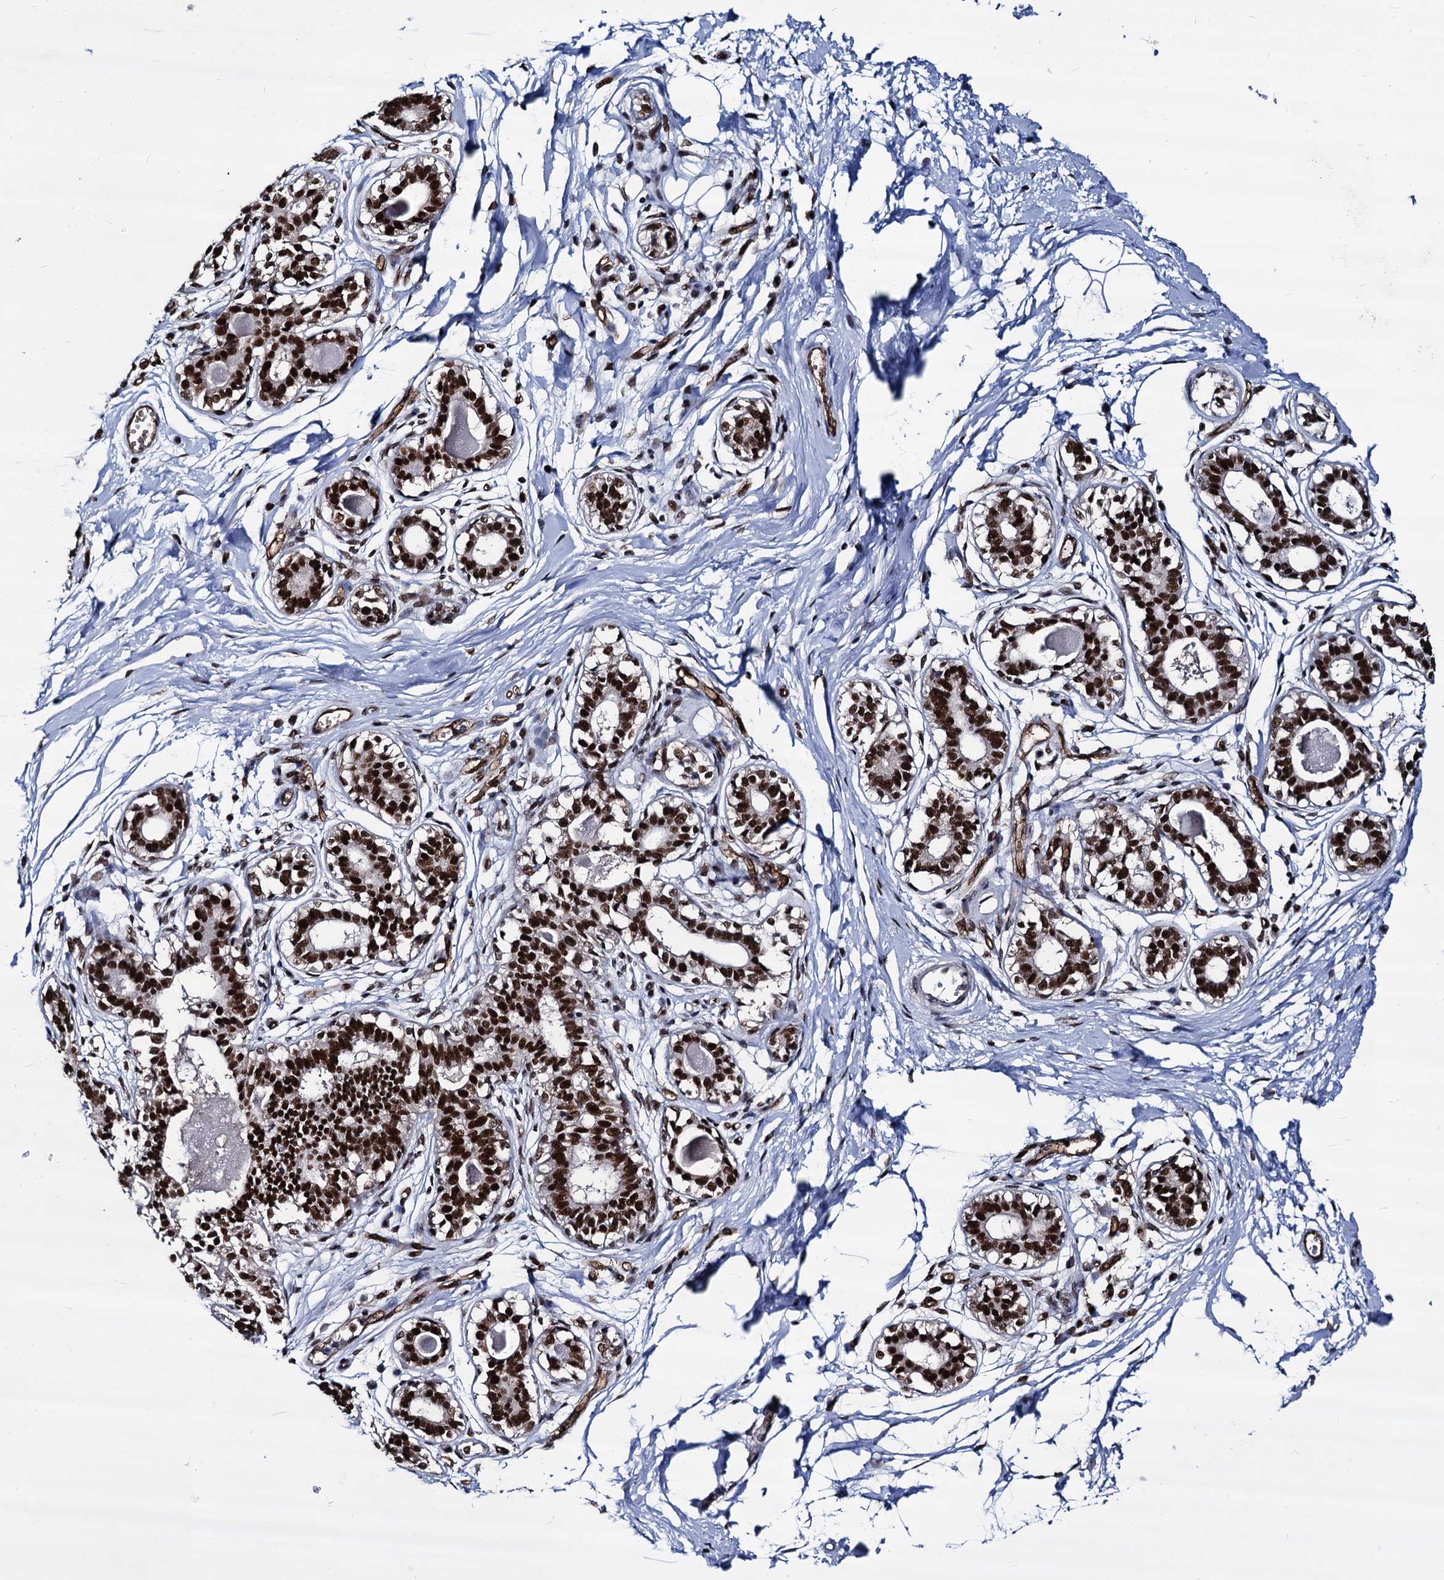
{"staining": {"intensity": "negative", "quantity": "none", "location": "none"}, "tissue": "breast", "cell_type": "Adipocytes", "image_type": "normal", "snomed": [{"axis": "morphology", "description": "Normal tissue, NOS"}, {"axis": "topography", "description": "Breast"}], "caption": "Immunohistochemistry (IHC) micrograph of unremarkable breast: breast stained with DAB (3,3'-diaminobenzidine) exhibits no significant protein staining in adipocytes.", "gene": "GALNT11", "patient": {"sex": "female", "age": 45}}